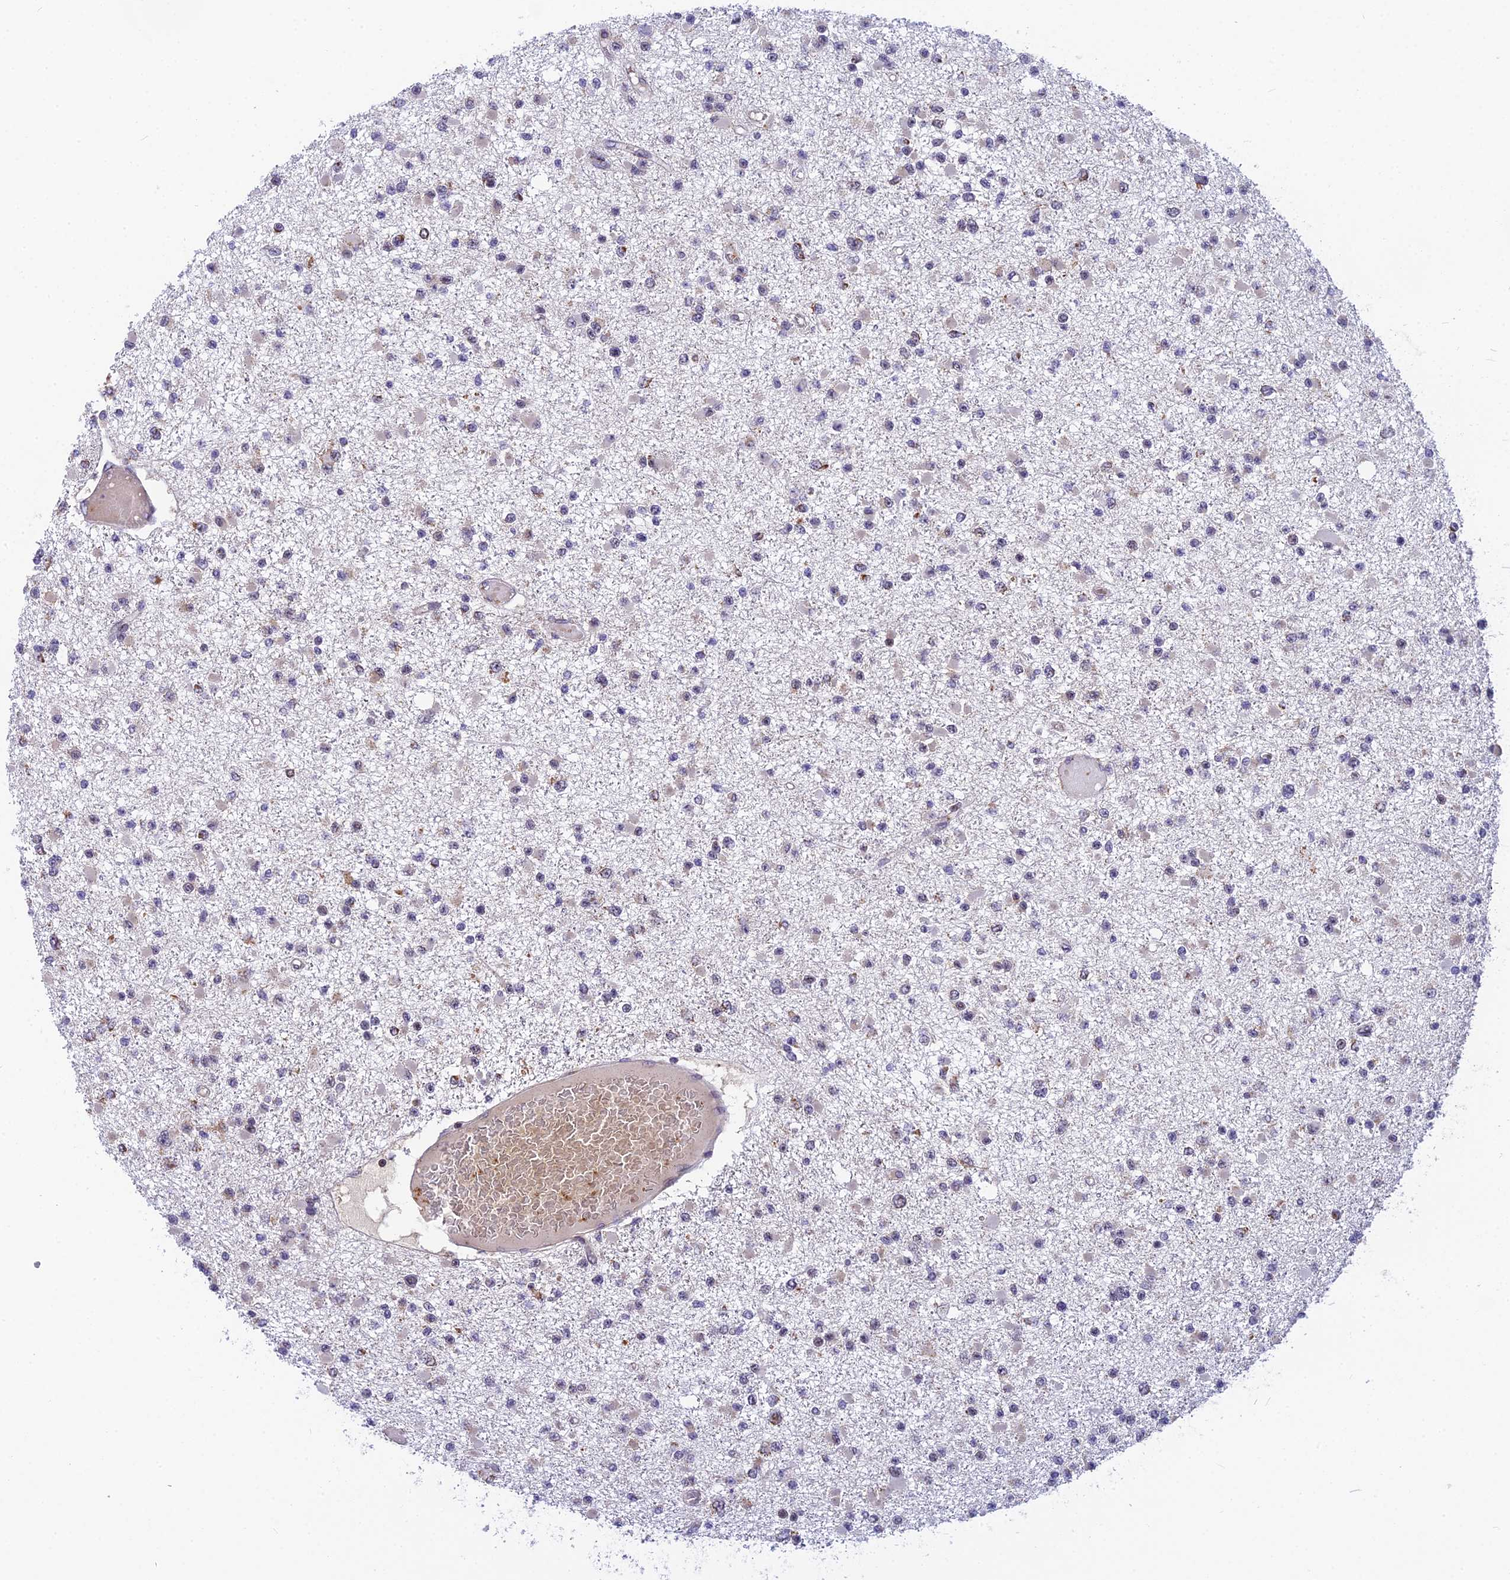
{"staining": {"intensity": "weak", "quantity": "<25%", "location": "cytoplasmic/membranous"}, "tissue": "glioma", "cell_type": "Tumor cells", "image_type": "cancer", "snomed": [{"axis": "morphology", "description": "Glioma, malignant, Low grade"}, {"axis": "topography", "description": "Brain"}], "caption": "There is no significant expression in tumor cells of malignant glioma (low-grade).", "gene": "CMC1", "patient": {"sex": "female", "age": 22}}